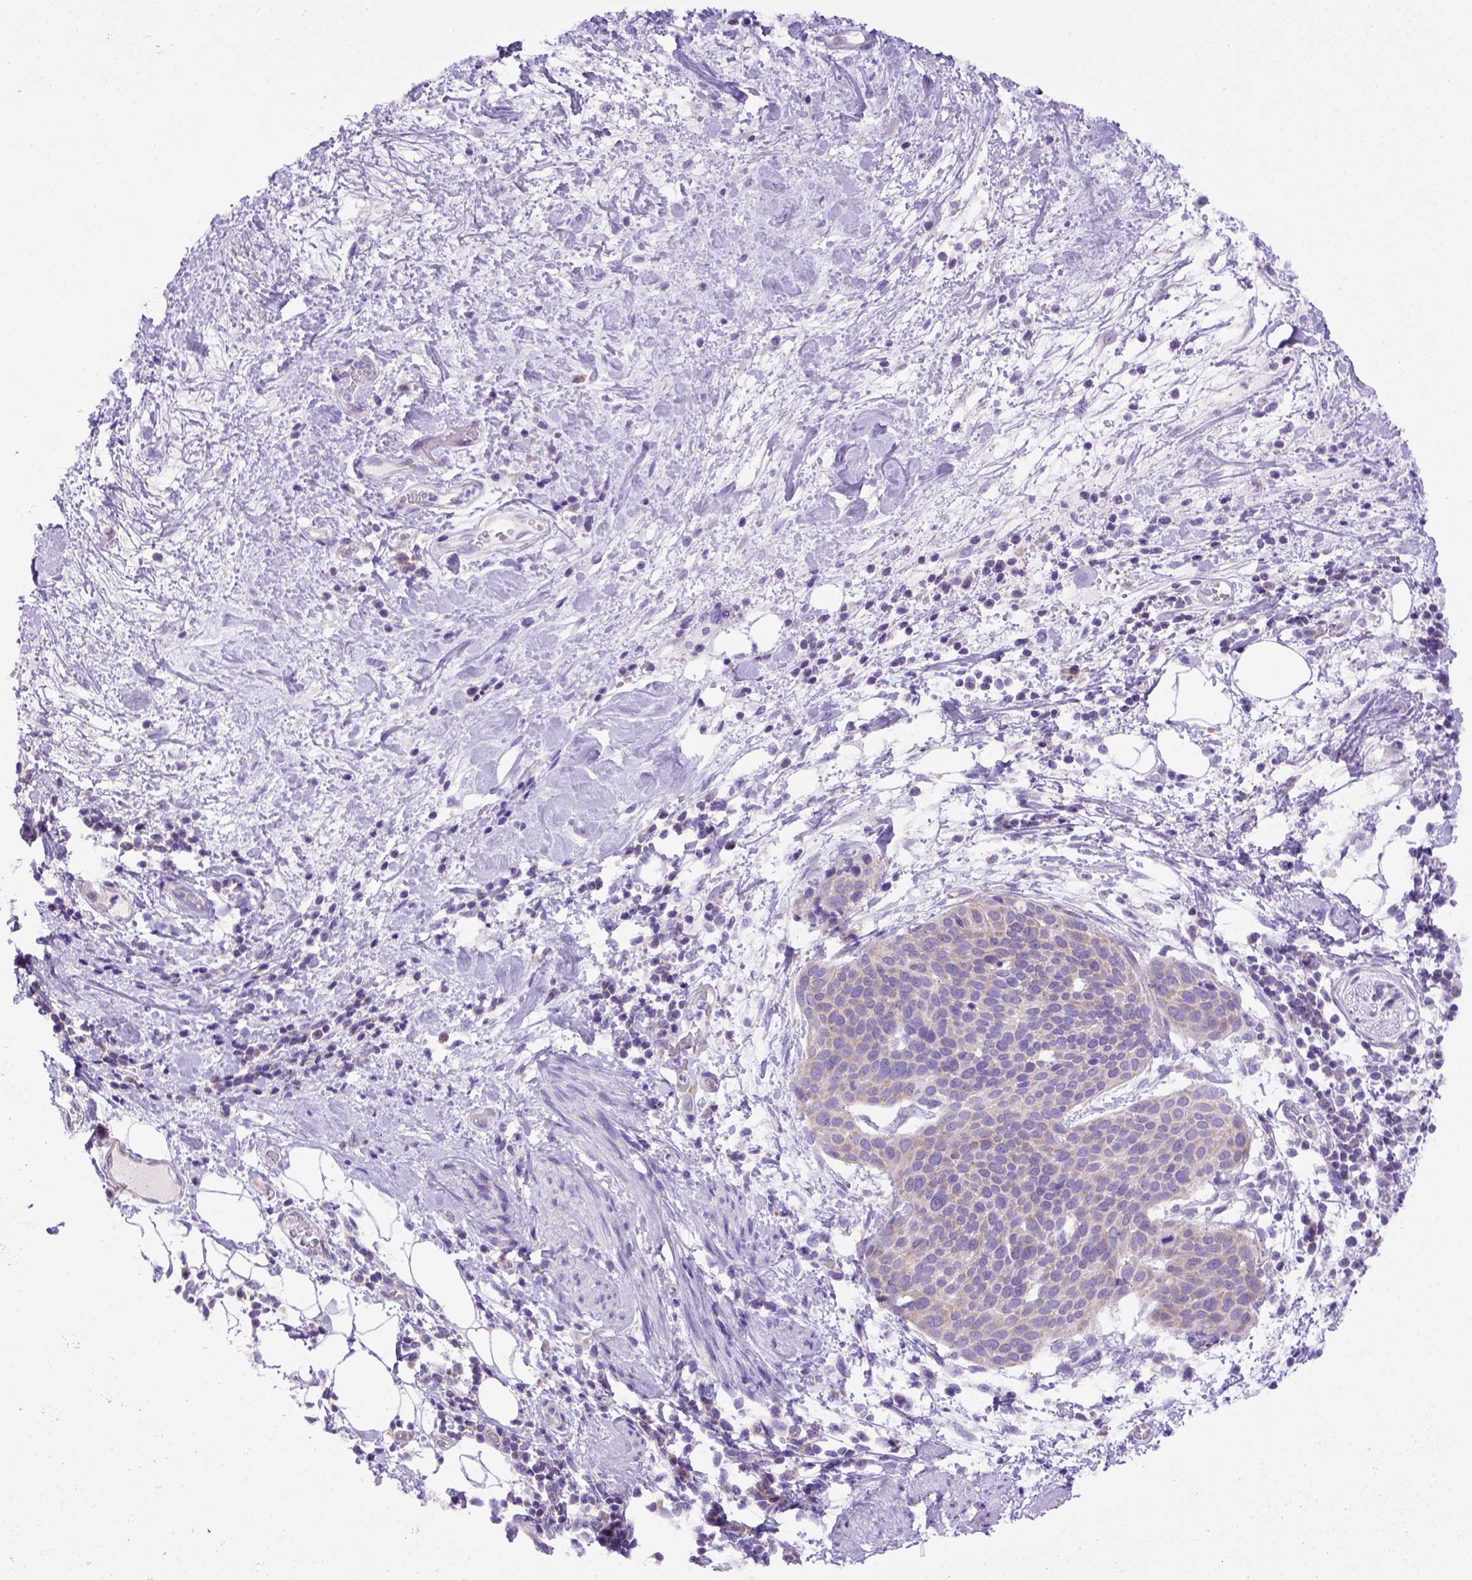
{"staining": {"intensity": "weak", "quantity": "25%-75%", "location": "cytoplasmic/membranous"}, "tissue": "cervical cancer", "cell_type": "Tumor cells", "image_type": "cancer", "snomed": [{"axis": "morphology", "description": "Squamous cell carcinoma, NOS"}, {"axis": "topography", "description": "Cervix"}], "caption": "Immunohistochemical staining of cervical squamous cell carcinoma shows weak cytoplasmic/membranous protein staining in about 25%-75% of tumor cells.", "gene": "FOXI1", "patient": {"sex": "female", "age": 39}}